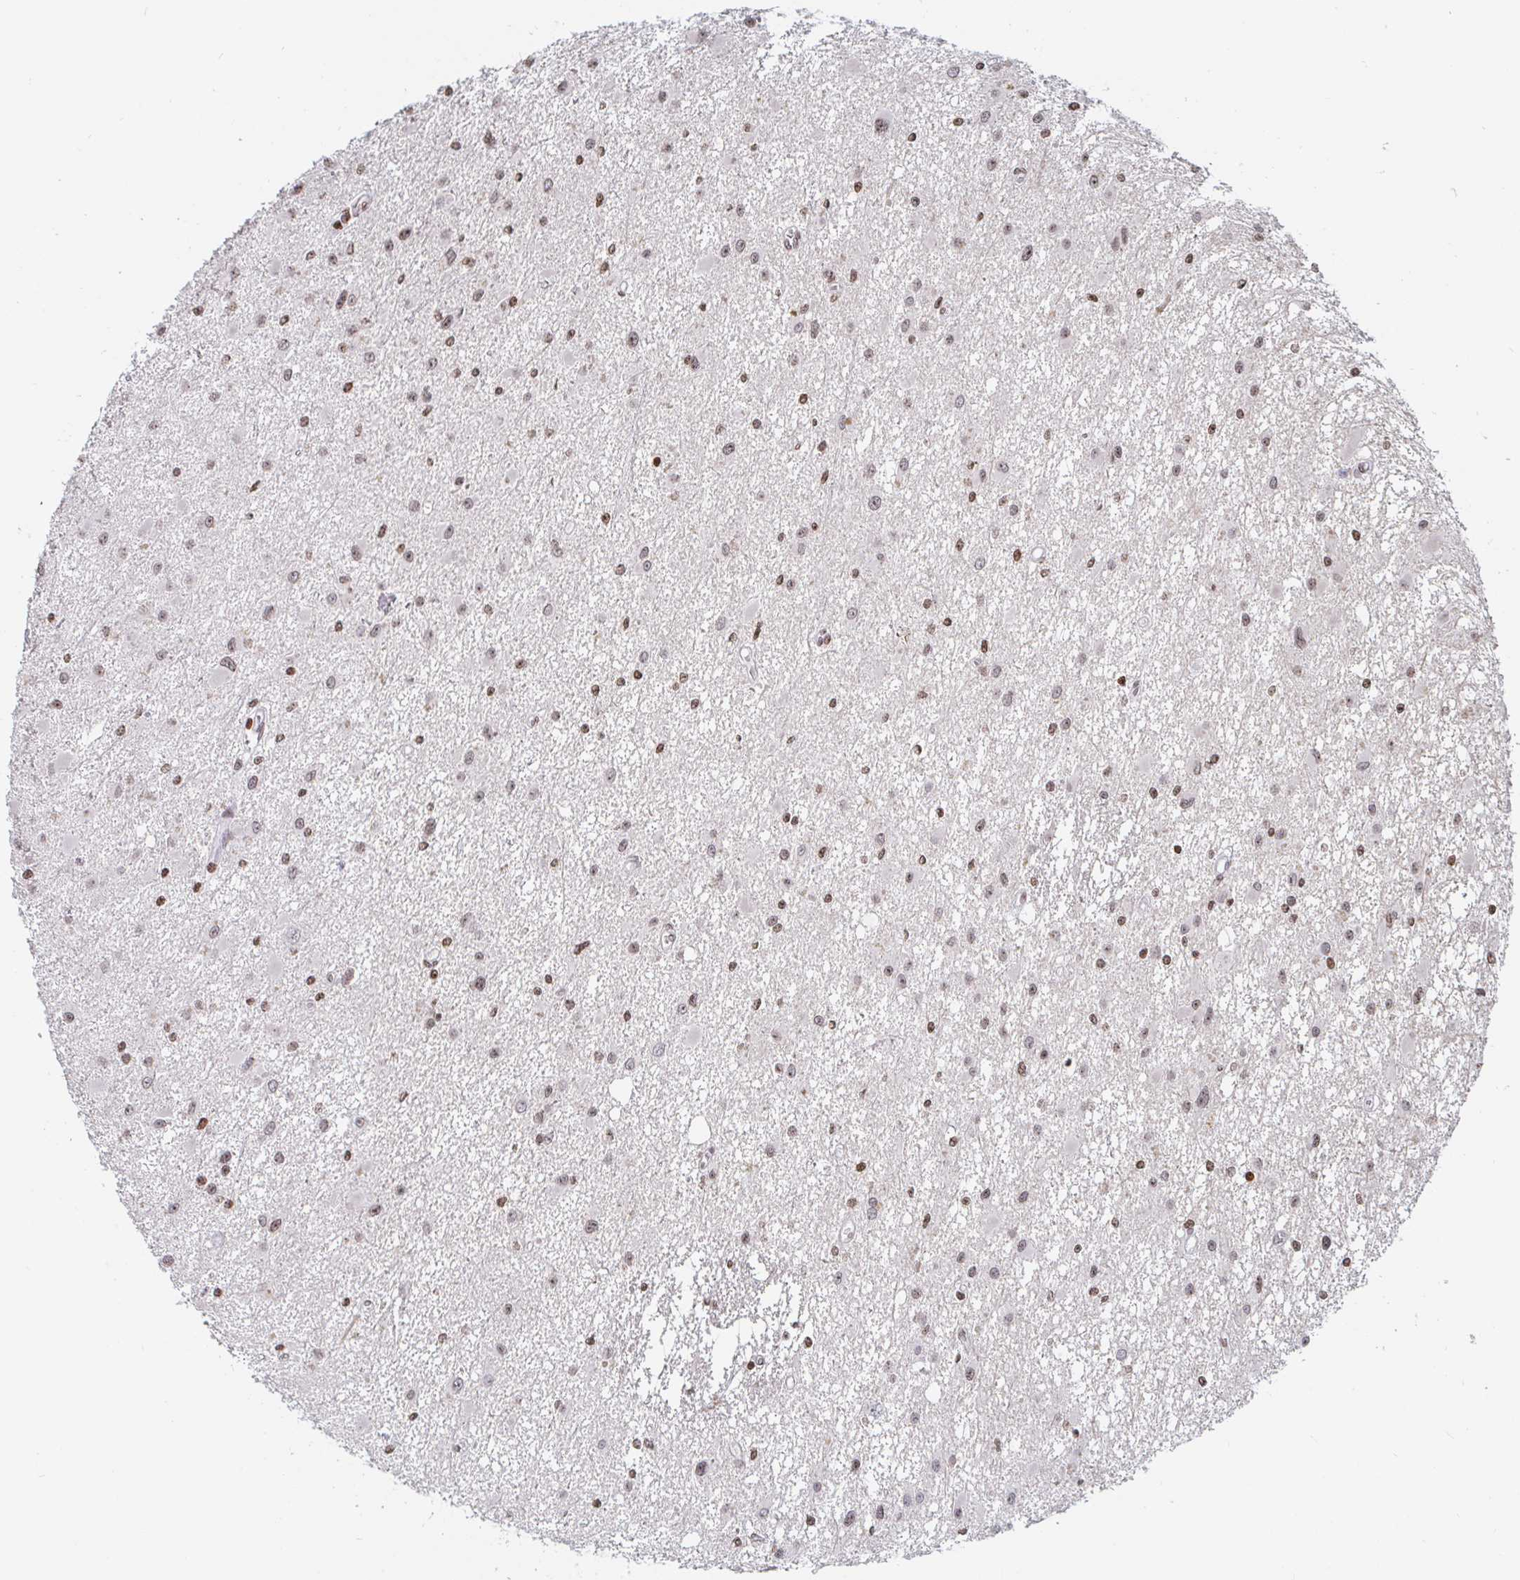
{"staining": {"intensity": "moderate", "quantity": ">75%", "location": "nuclear"}, "tissue": "glioma", "cell_type": "Tumor cells", "image_type": "cancer", "snomed": [{"axis": "morphology", "description": "Glioma, malignant, High grade"}, {"axis": "topography", "description": "Brain"}], "caption": "DAB (3,3'-diaminobenzidine) immunohistochemical staining of human high-grade glioma (malignant) demonstrates moderate nuclear protein expression in about >75% of tumor cells.", "gene": "HOXC10", "patient": {"sex": "male", "age": 54}}